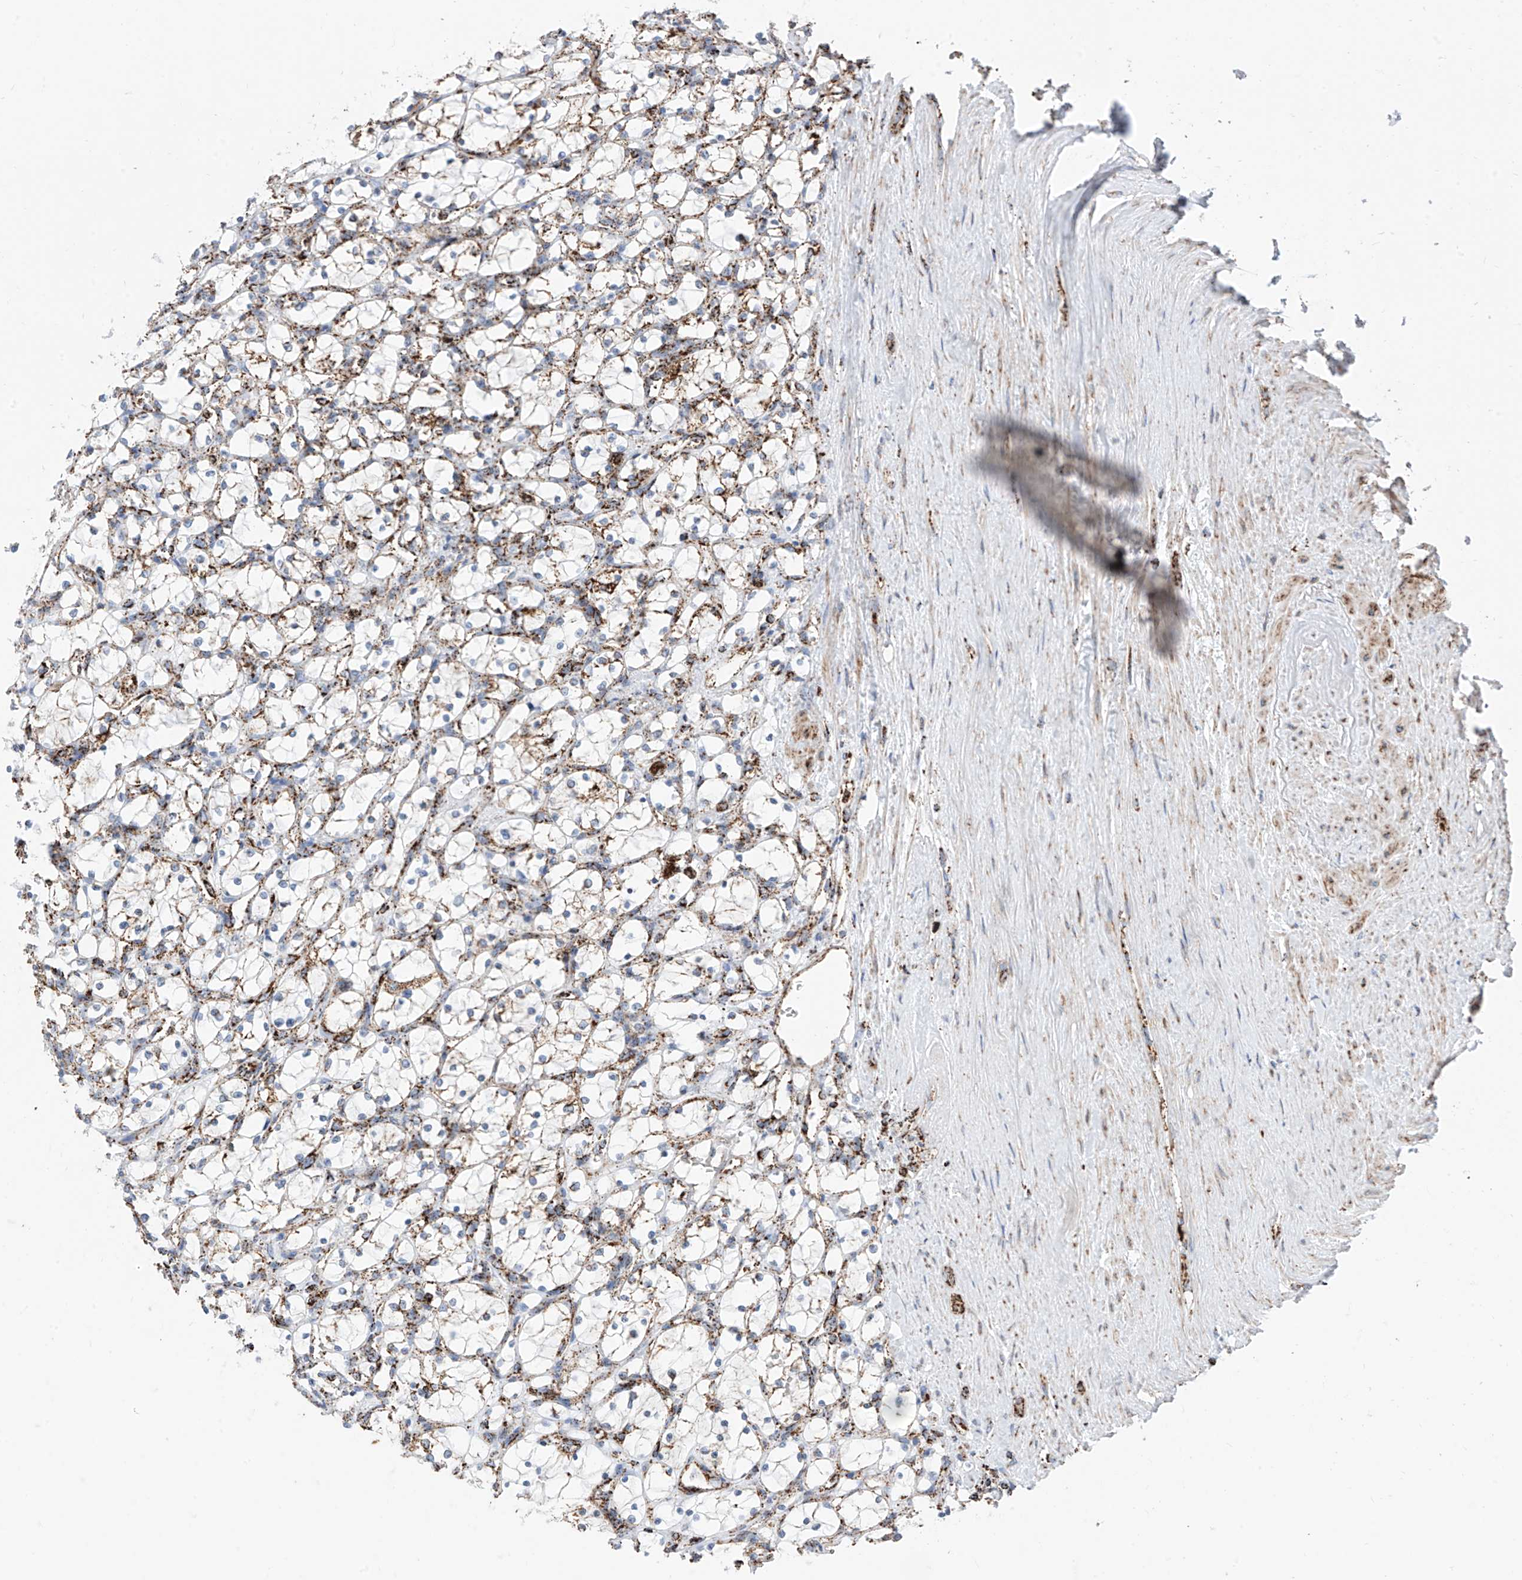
{"staining": {"intensity": "strong", "quantity": "25%-75%", "location": "cytoplasmic/membranous"}, "tissue": "renal cancer", "cell_type": "Tumor cells", "image_type": "cancer", "snomed": [{"axis": "morphology", "description": "Adenocarcinoma, NOS"}, {"axis": "topography", "description": "Kidney"}], "caption": "Immunohistochemical staining of human adenocarcinoma (renal) exhibits high levels of strong cytoplasmic/membranous protein expression in about 25%-75% of tumor cells. Nuclei are stained in blue.", "gene": "COX5B", "patient": {"sex": "female", "age": 69}}